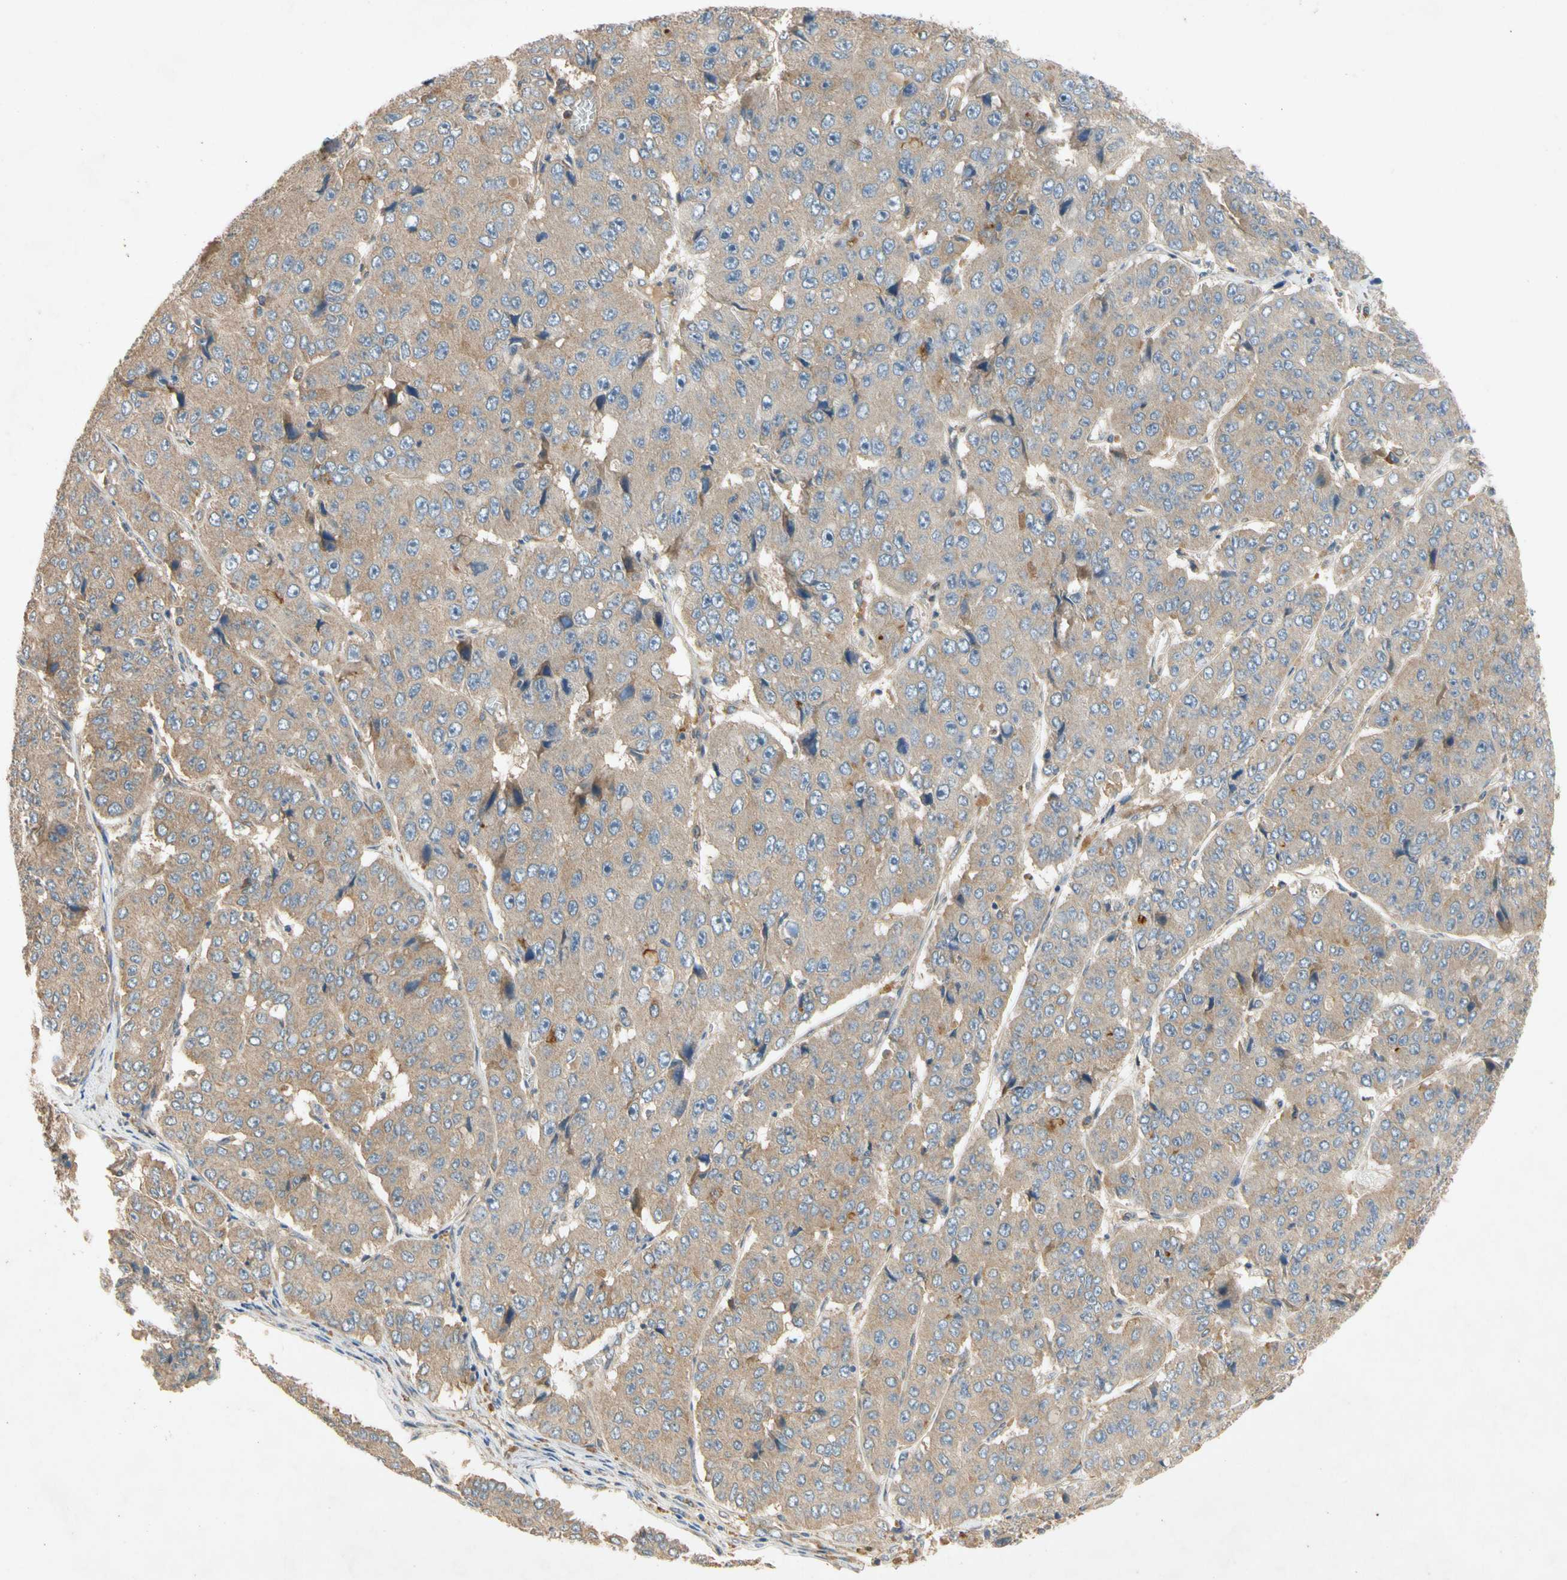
{"staining": {"intensity": "weak", "quantity": "25%-75%", "location": "cytoplasmic/membranous"}, "tissue": "pancreatic cancer", "cell_type": "Tumor cells", "image_type": "cancer", "snomed": [{"axis": "morphology", "description": "Adenocarcinoma, NOS"}, {"axis": "topography", "description": "Pancreas"}], "caption": "Human adenocarcinoma (pancreatic) stained for a protein (brown) demonstrates weak cytoplasmic/membranous positive expression in approximately 25%-75% of tumor cells.", "gene": "USP46", "patient": {"sex": "male", "age": 50}}